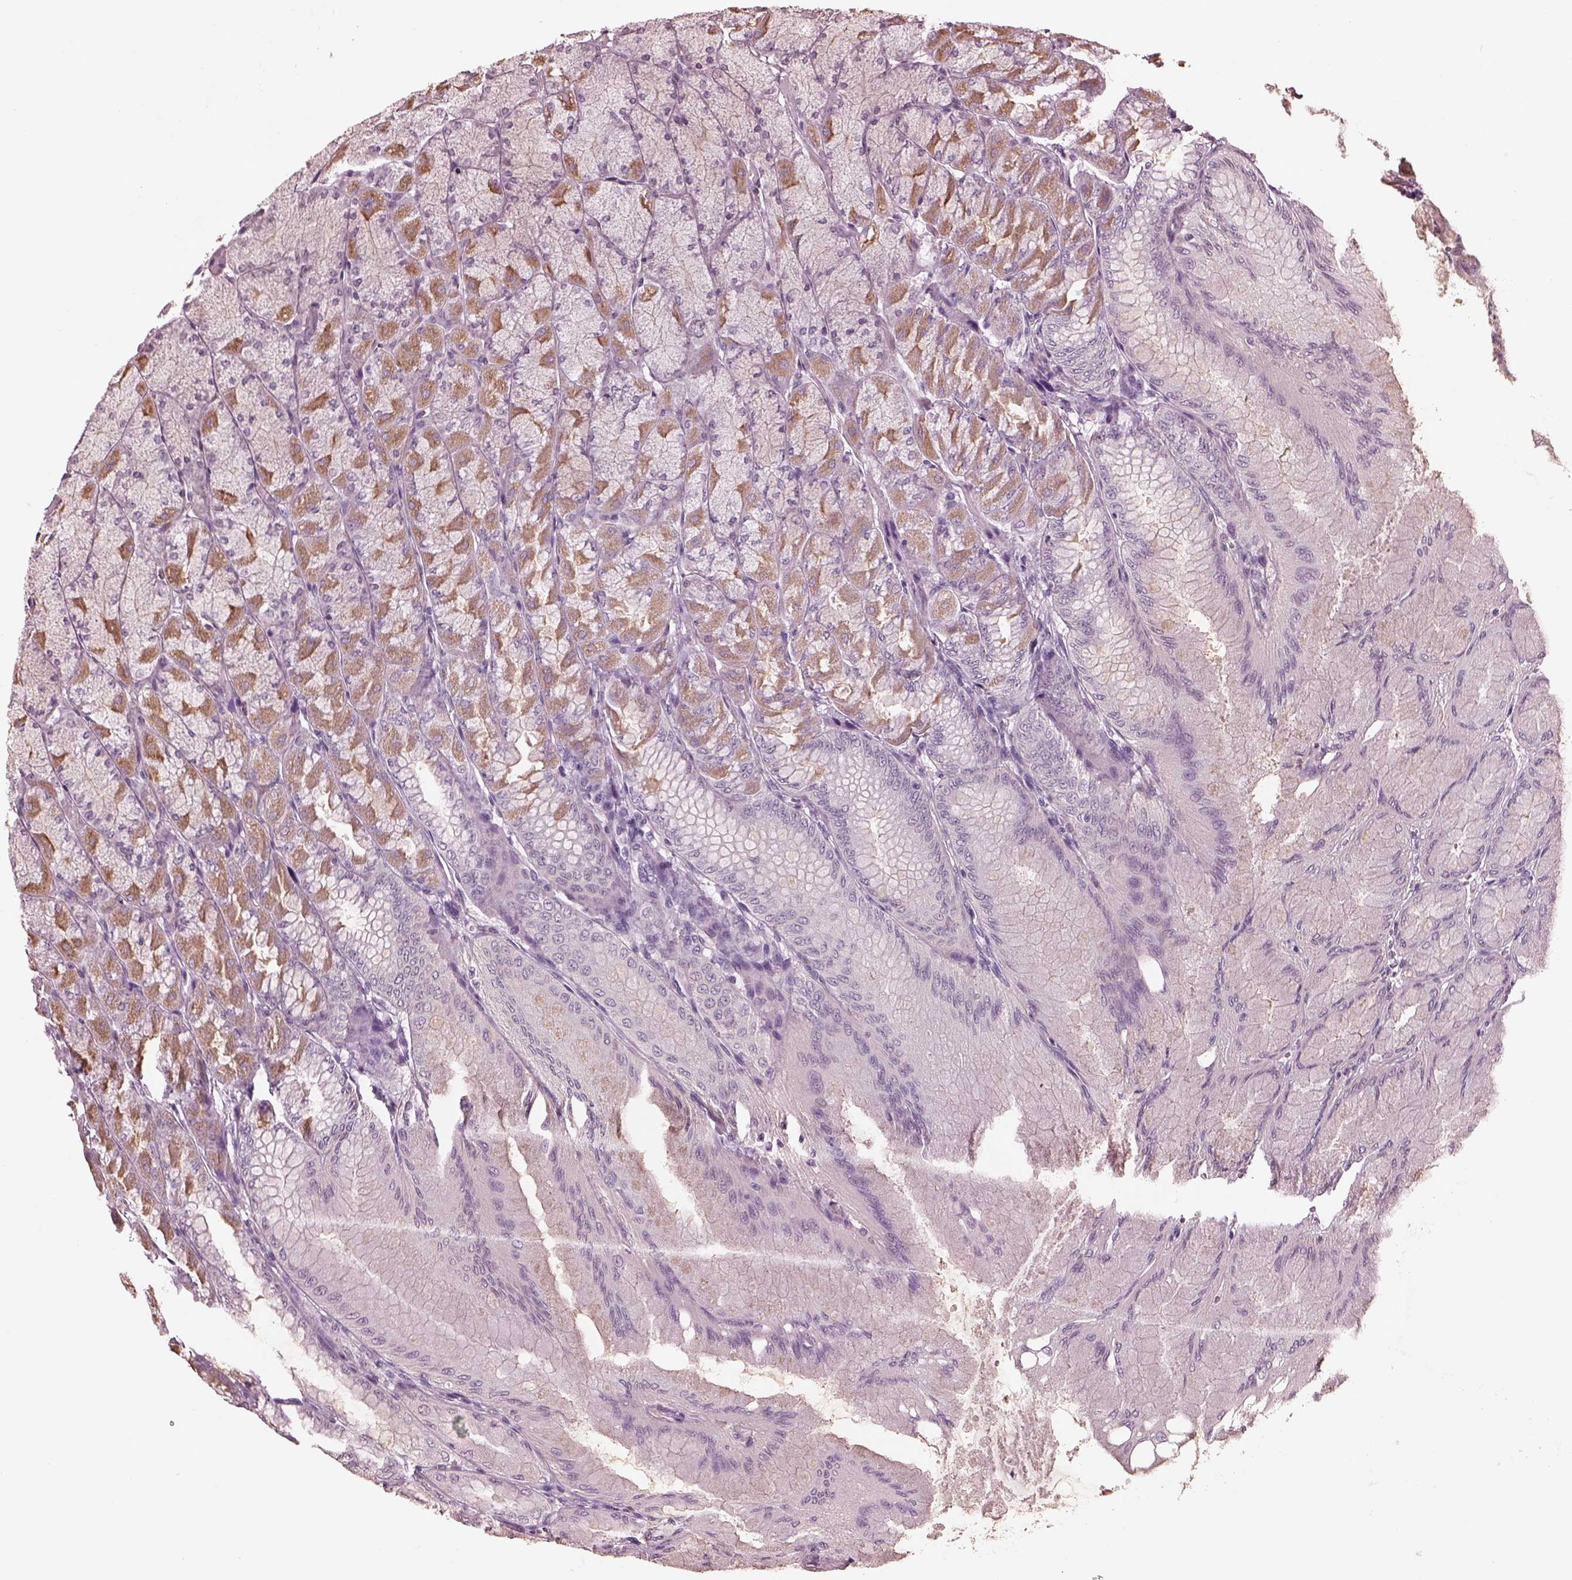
{"staining": {"intensity": "weak", "quantity": "<25%", "location": "cytoplasmic/membranous"}, "tissue": "stomach", "cell_type": "Glandular cells", "image_type": "normal", "snomed": [{"axis": "morphology", "description": "Normal tissue, NOS"}, {"axis": "topography", "description": "Stomach, upper"}], "caption": "An image of stomach stained for a protein demonstrates no brown staining in glandular cells. (Immunohistochemistry, brightfield microscopy, high magnification).", "gene": "TSKS", "patient": {"sex": "male", "age": 60}}